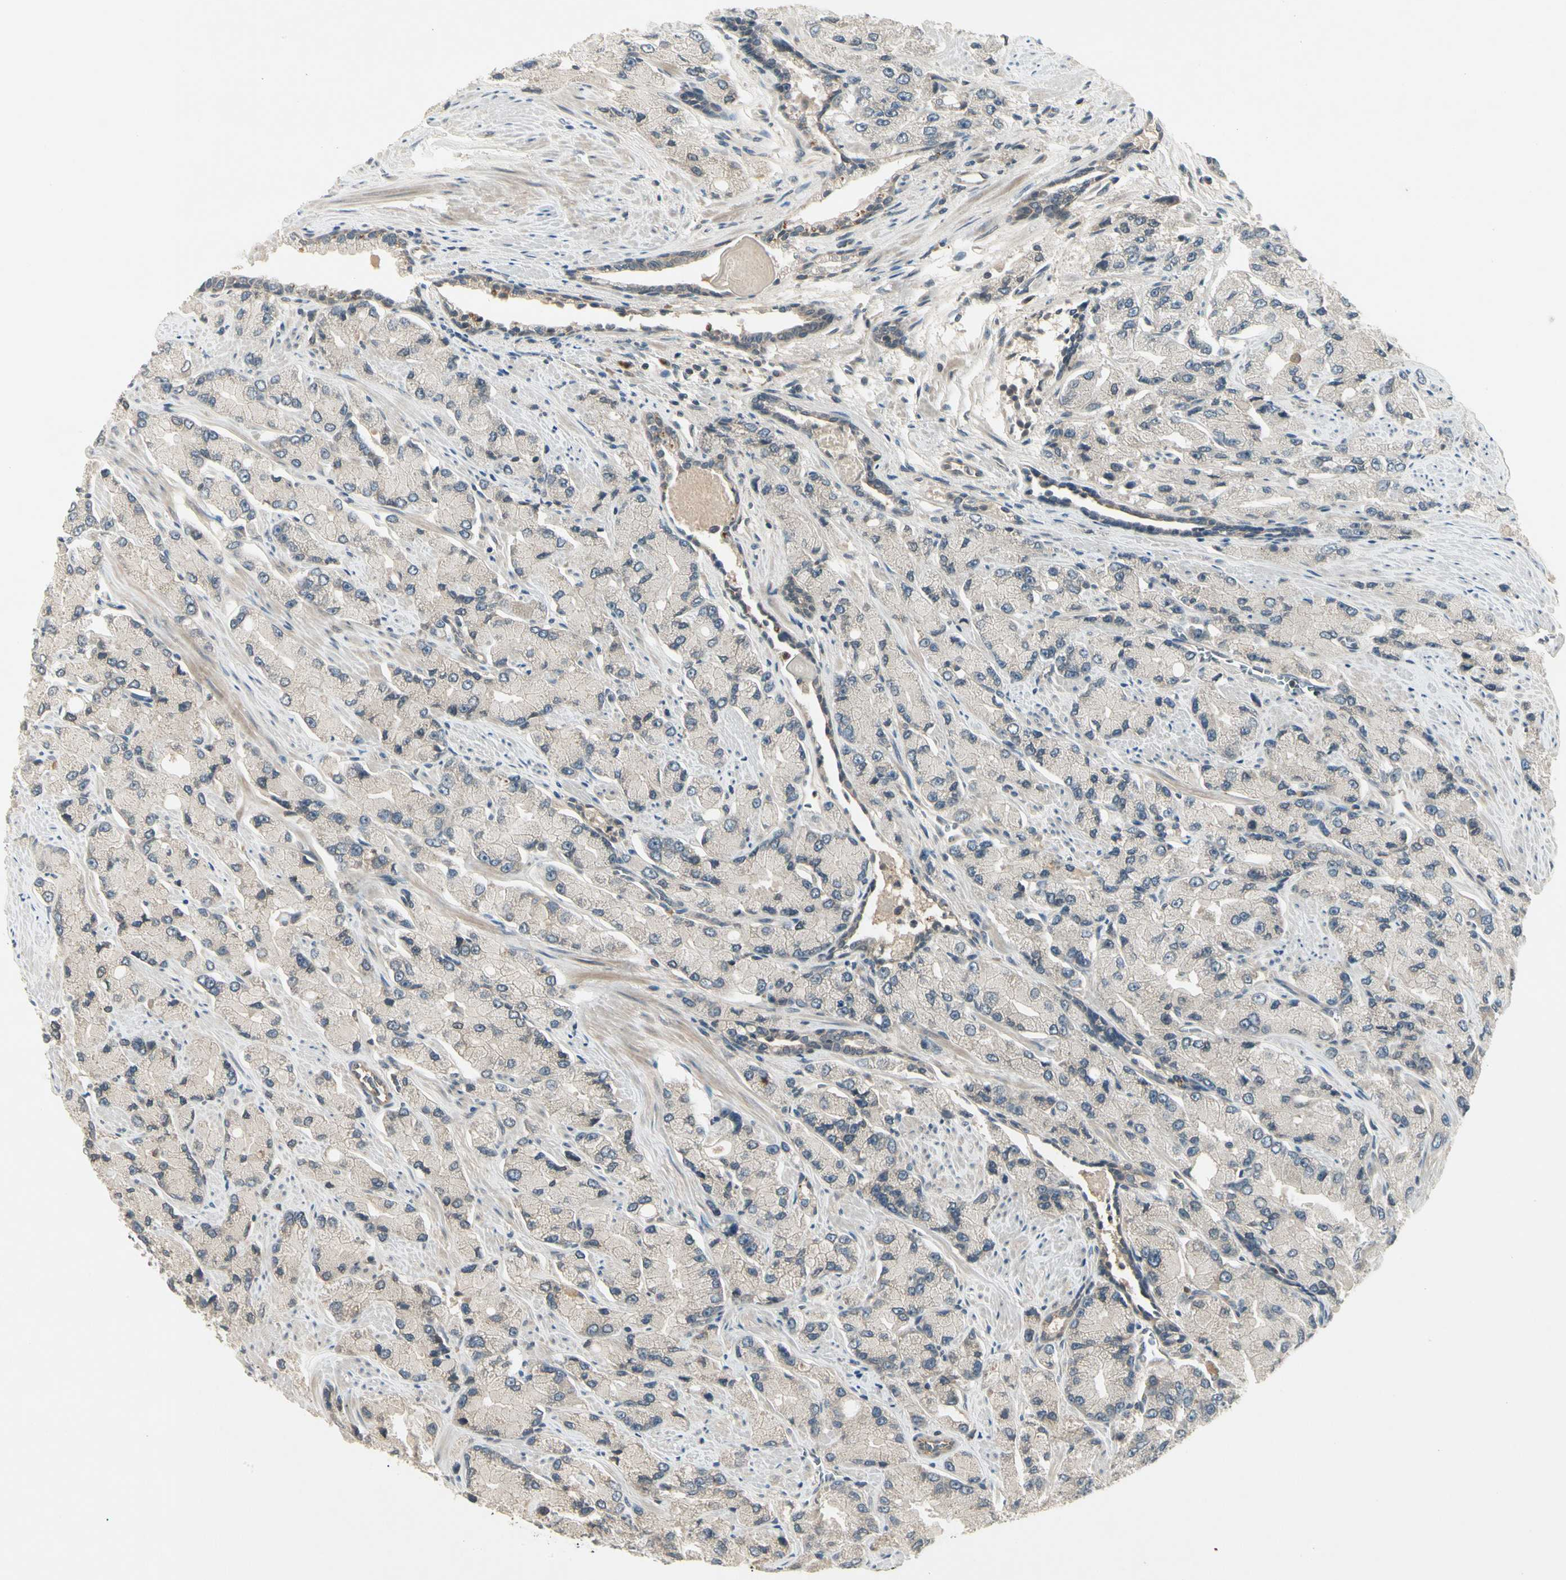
{"staining": {"intensity": "weak", "quantity": "25%-75%", "location": "cytoplasmic/membranous"}, "tissue": "prostate cancer", "cell_type": "Tumor cells", "image_type": "cancer", "snomed": [{"axis": "morphology", "description": "Adenocarcinoma, High grade"}, {"axis": "topography", "description": "Prostate"}], "caption": "Immunohistochemistry of human prostate high-grade adenocarcinoma exhibits low levels of weak cytoplasmic/membranous expression in approximately 25%-75% of tumor cells.", "gene": "CCL4", "patient": {"sex": "male", "age": 58}}